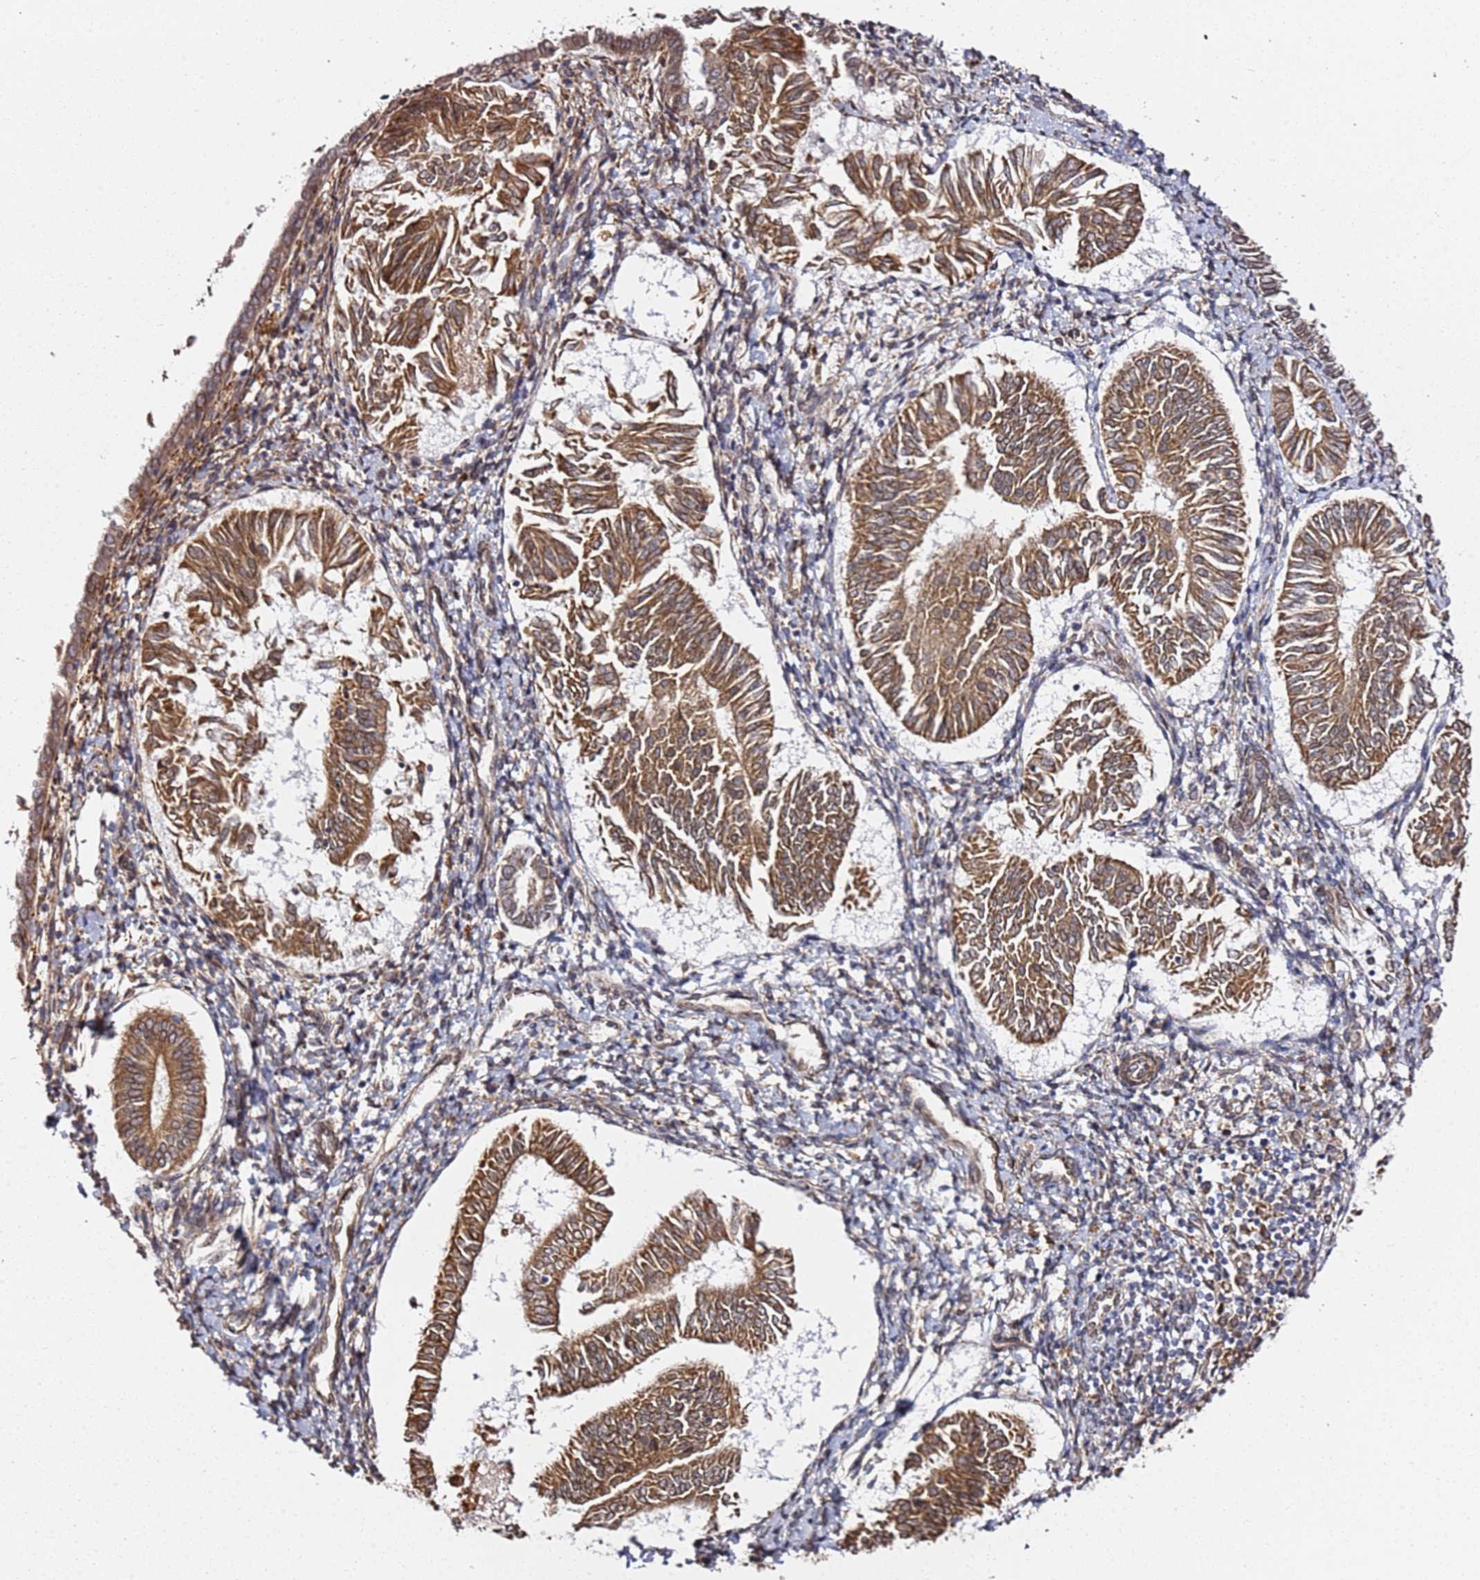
{"staining": {"intensity": "moderate", "quantity": ">75%", "location": "cytoplasmic/membranous"}, "tissue": "endometrial cancer", "cell_type": "Tumor cells", "image_type": "cancer", "snomed": [{"axis": "morphology", "description": "Adenocarcinoma, NOS"}, {"axis": "topography", "description": "Endometrium"}], "caption": "Immunohistochemical staining of endometrial cancer exhibits moderate cytoplasmic/membranous protein expression in approximately >75% of tumor cells.", "gene": "PRKAB2", "patient": {"sex": "female", "age": 58}}